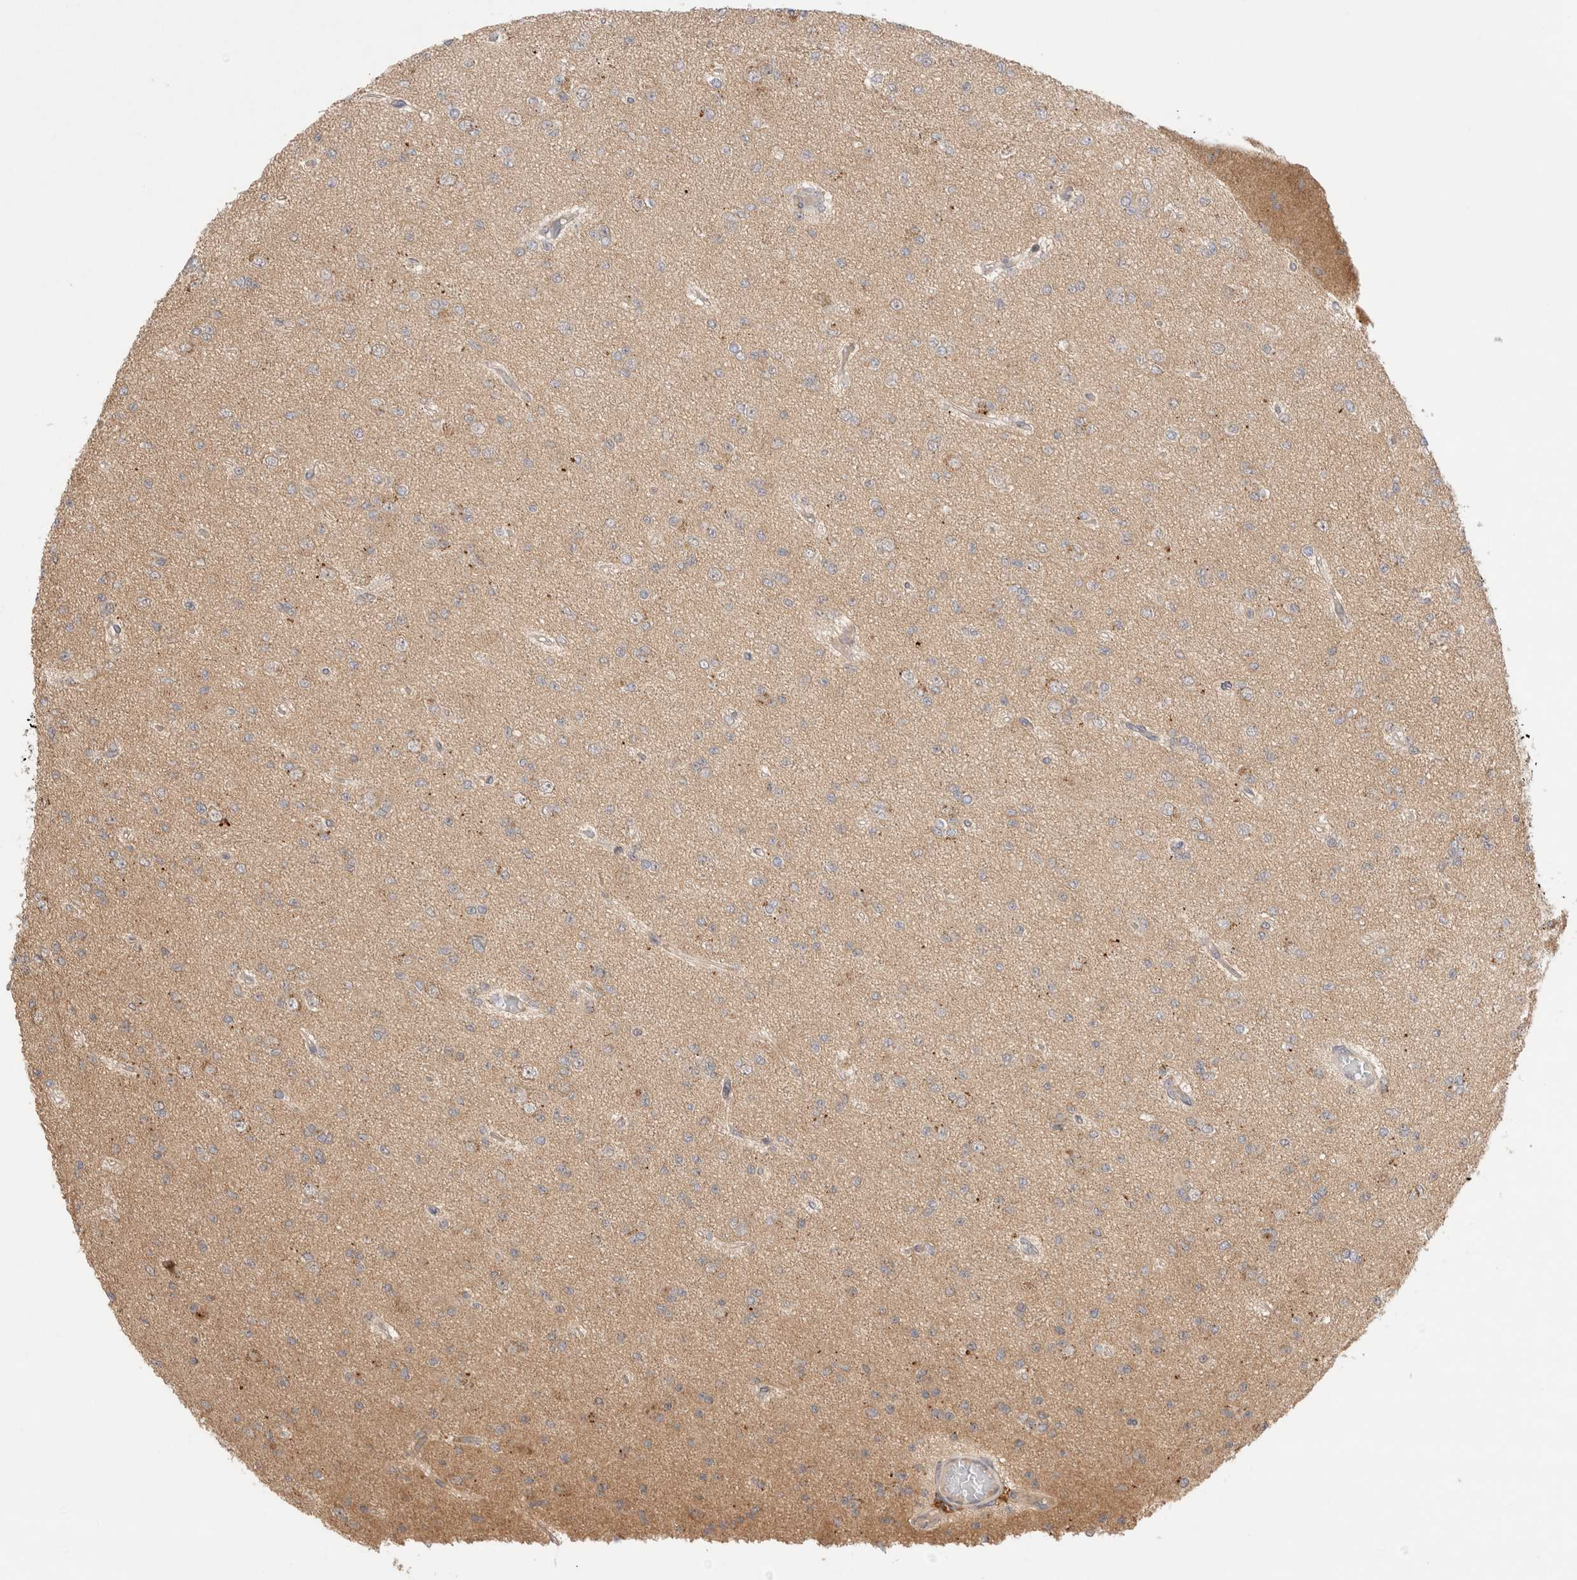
{"staining": {"intensity": "weak", "quantity": "<25%", "location": "cytoplasmic/membranous"}, "tissue": "glioma", "cell_type": "Tumor cells", "image_type": "cancer", "snomed": [{"axis": "morphology", "description": "Glioma, malignant, Low grade"}, {"axis": "topography", "description": "Brain"}], "caption": "Immunohistochemistry of human glioma displays no expression in tumor cells.", "gene": "VPS28", "patient": {"sex": "female", "age": 22}}